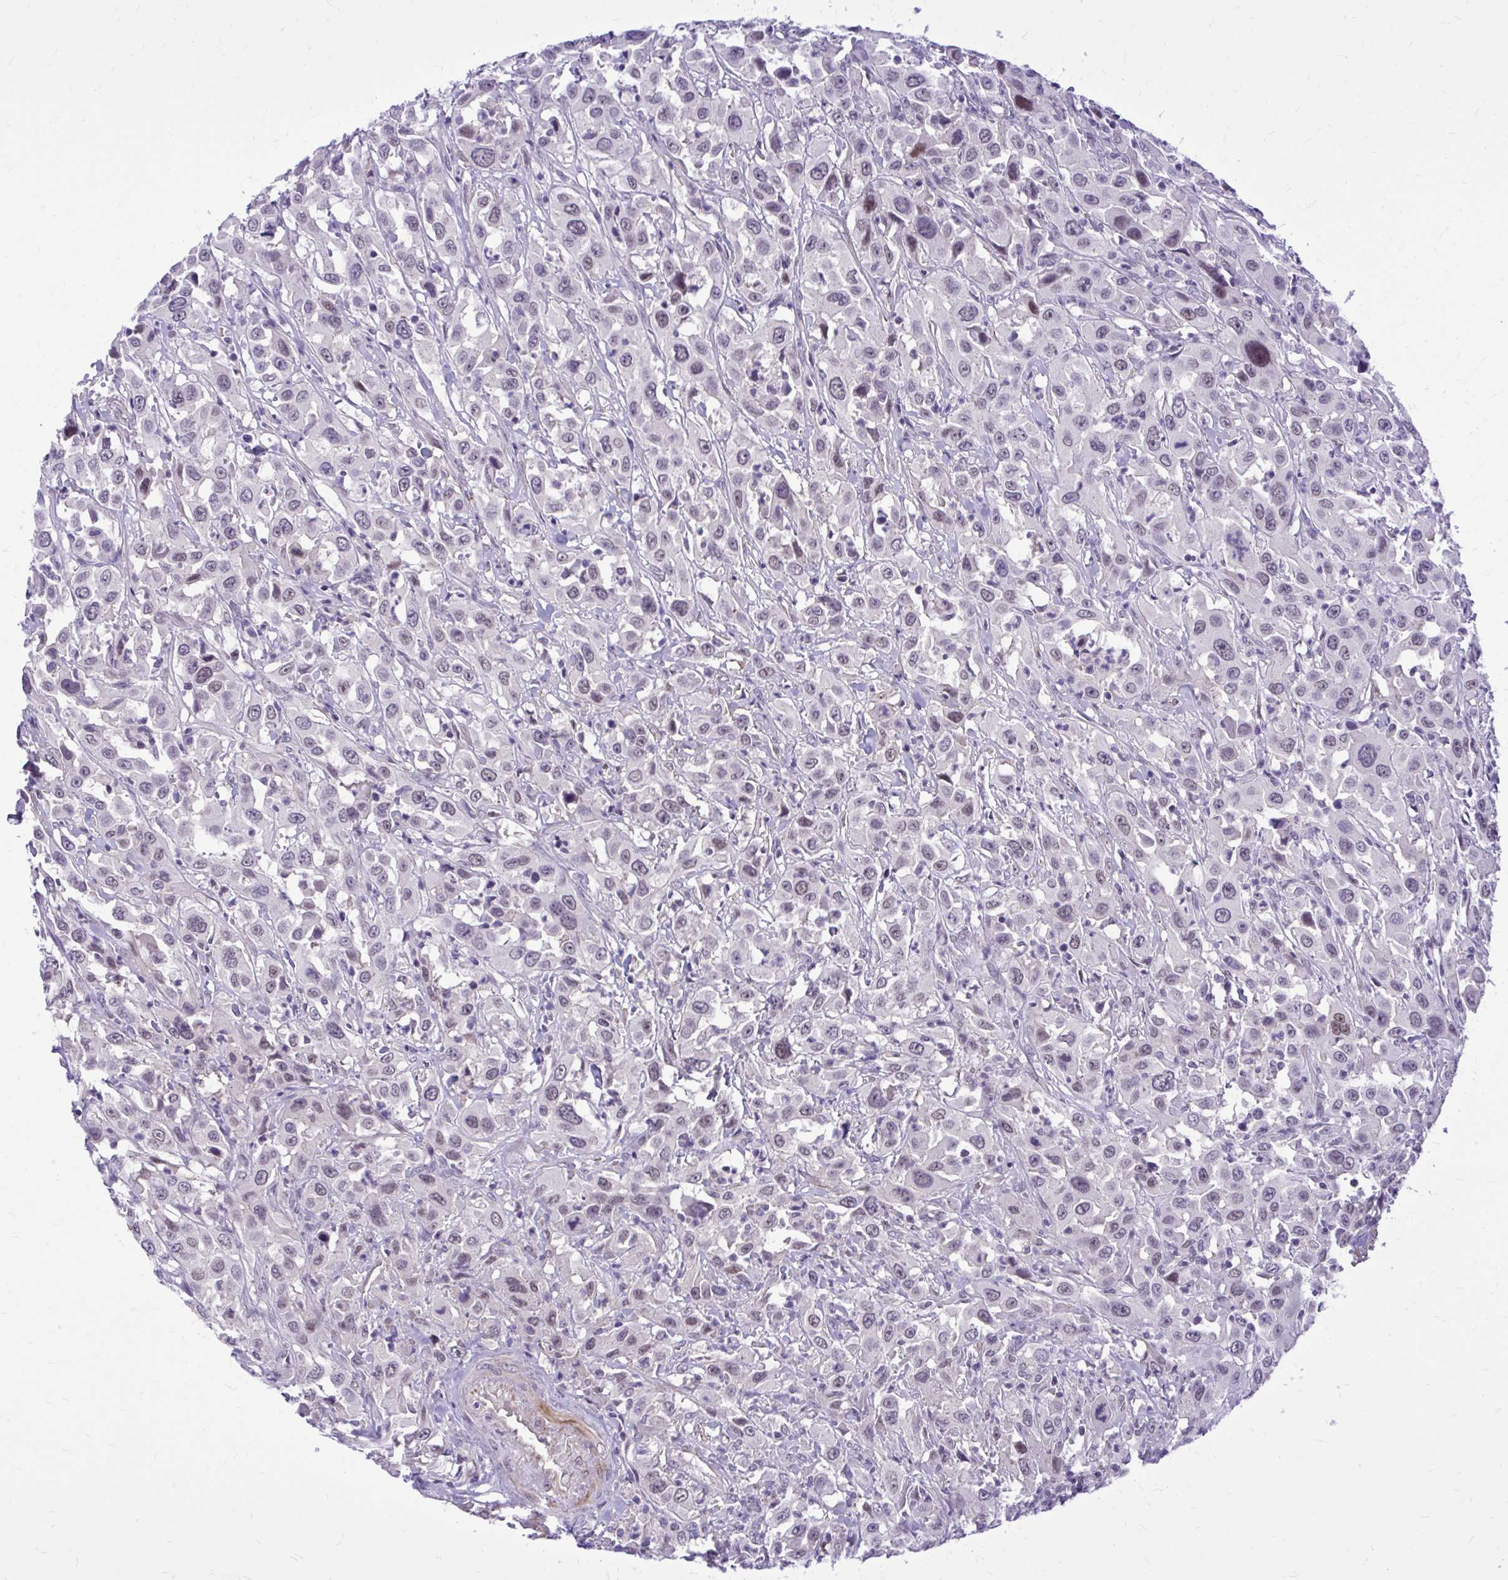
{"staining": {"intensity": "weak", "quantity": "<25%", "location": "nuclear"}, "tissue": "urothelial cancer", "cell_type": "Tumor cells", "image_type": "cancer", "snomed": [{"axis": "morphology", "description": "Urothelial carcinoma, High grade"}, {"axis": "topography", "description": "Urinary bladder"}], "caption": "High power microscopy histopathology image of an immunohistochemistry micrograph of urothelial carcinoma (high-grade), revealing no significant expression in tumor cells. Nuclei are stained in blue.", "gene": "ZBTB25", "patient": {"sex": "male", "age": 61}}